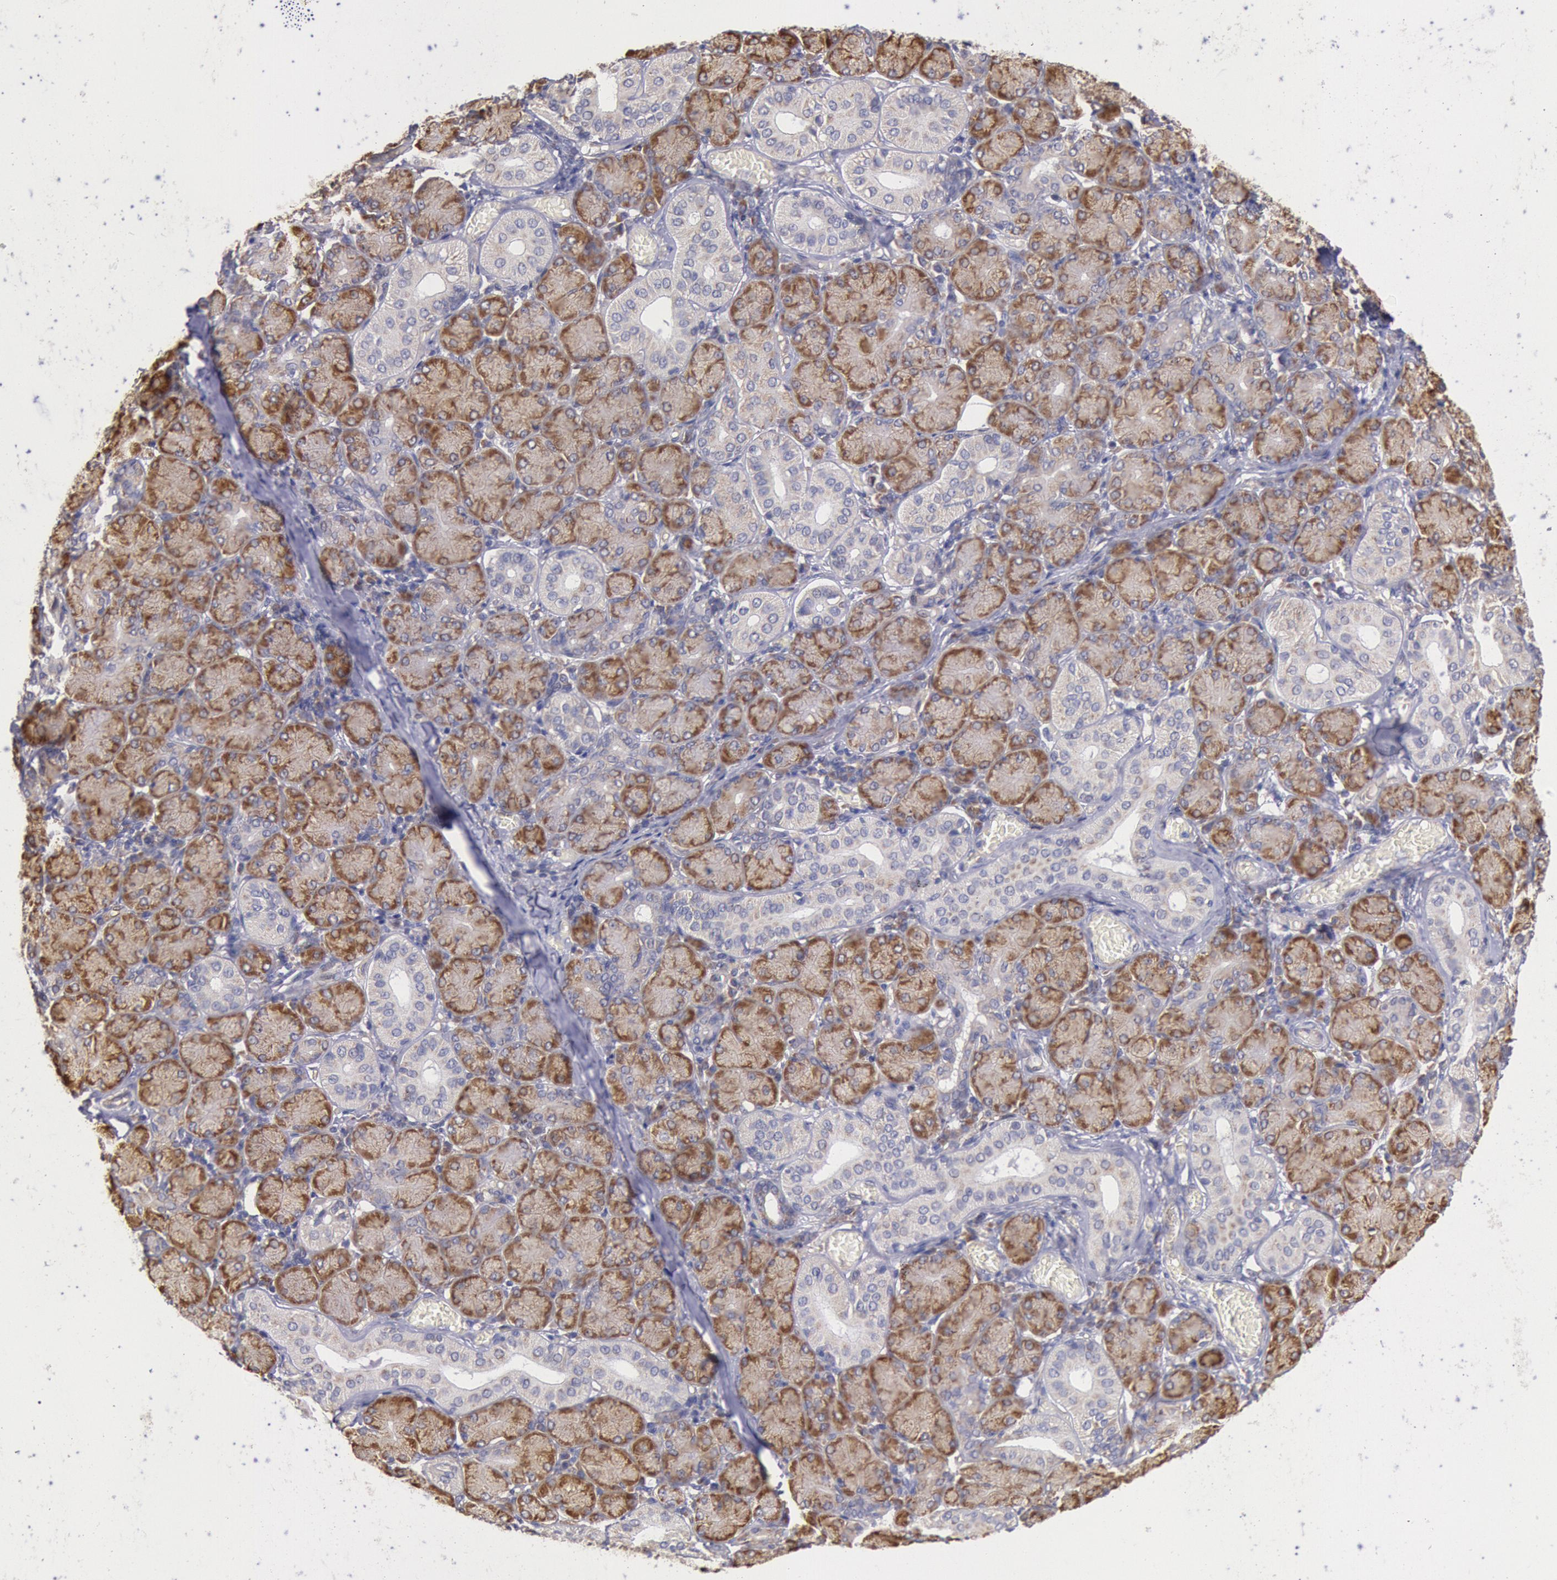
{"staining": {"intensity": "moderate", "quantity": "25%-75%", "location": "cytoplasmic/membranous"}, "tissue": "salivary gland", "cell_type": "Glandular cells", "image_type": "normal", "snomed": [{"axis": "morphology", "description": "Normal tissue, NOS"}, {"axis": "topography", "description": "Salivary gland"}], "caption": "Salivary gland stained with a brown dye demonstrates moderate cytoplasmic/membranous positive positivity in approximately 25%-75% of glandular cells.", "gene": "DRG1", "patient": {"sex": "female", "age": 24}}